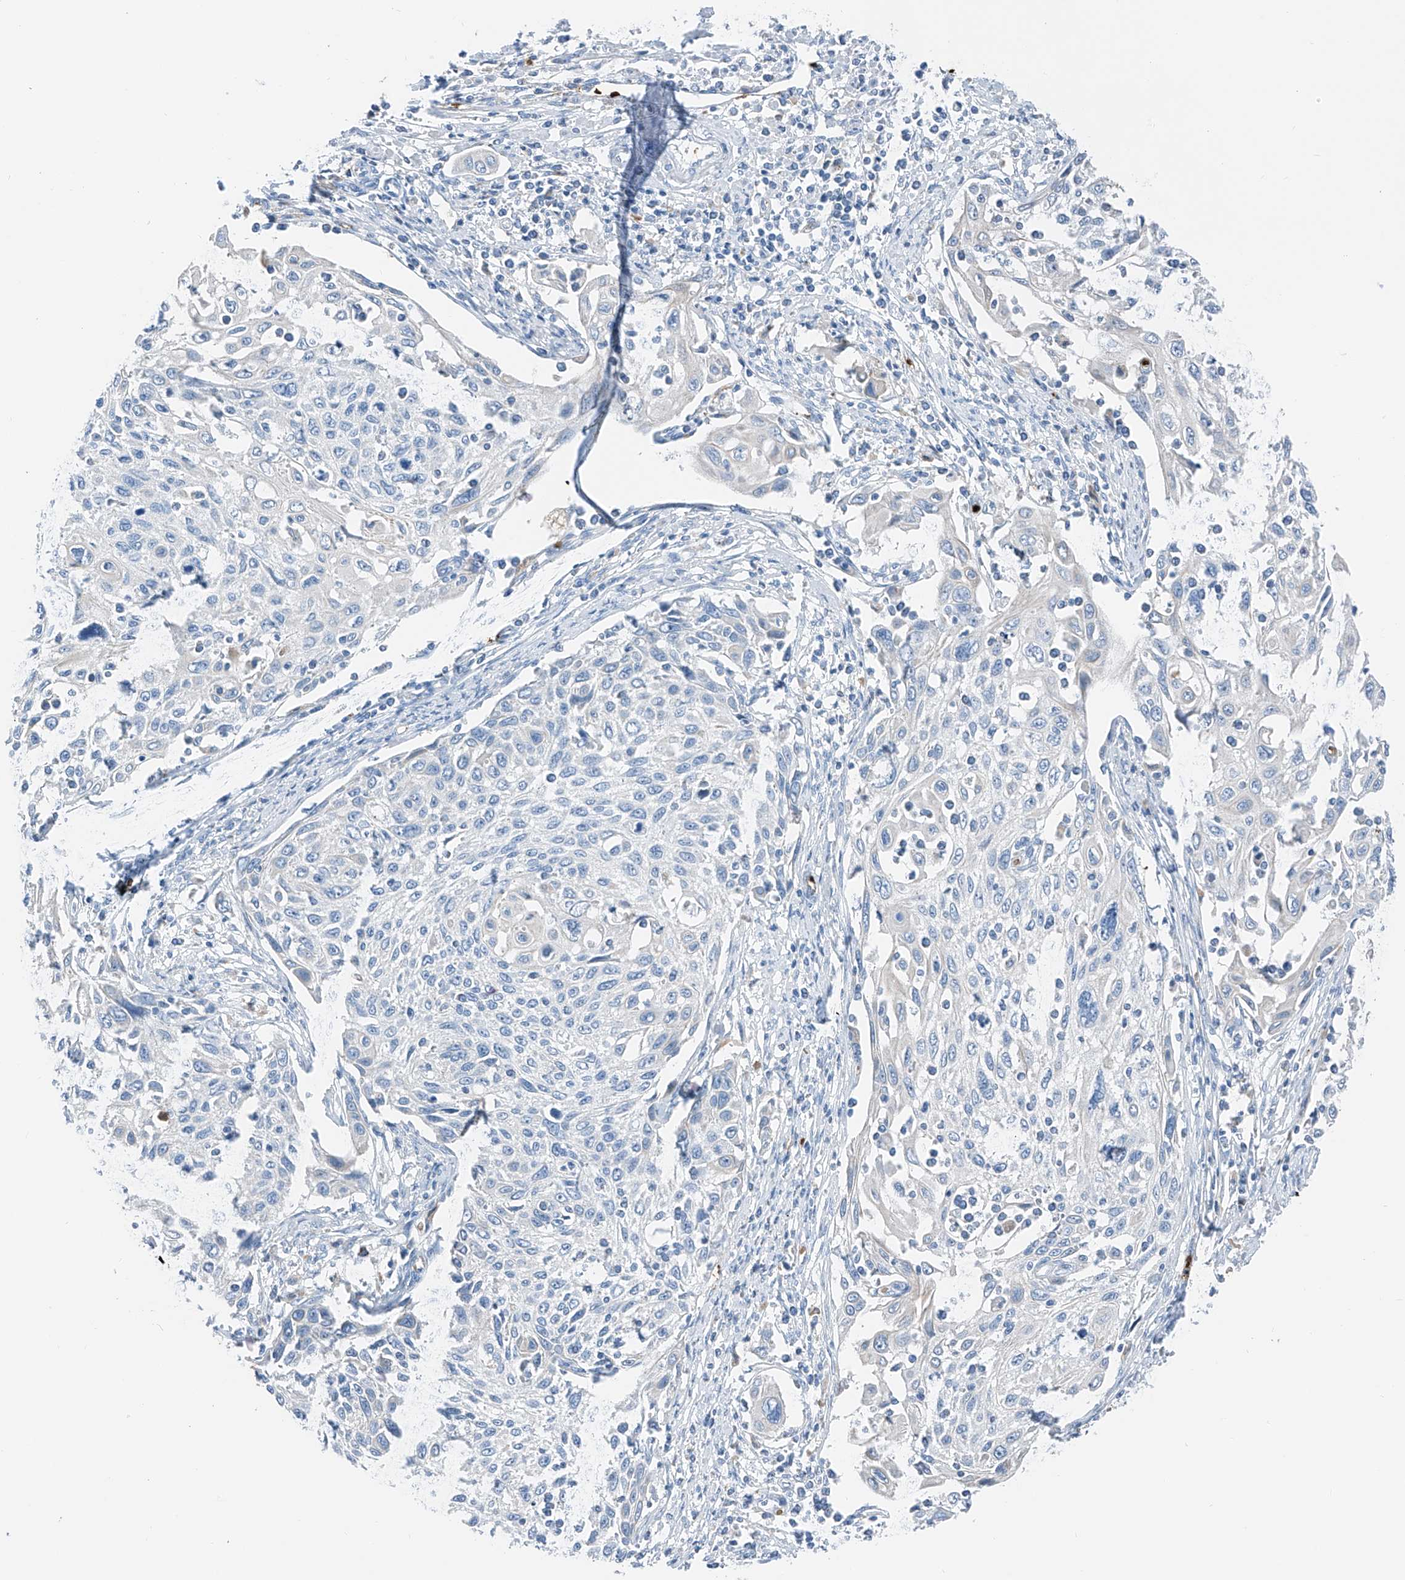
{"staining": {"intensity": "negative", "quantity": "none", "location": "none"}, "tissue": "cervical cancer", "cell_type": "Tumor cells", "image_type": "cancer", "snomed": [{"axis": "morphology", "description": "Squamous cell carcinoma, NOS"}, {"axis": "topography", "description": "Cervix"}], "caption": "Immunohistochemical staining of human cervical cancer (squamous cell carcinoma) demonstrates no significant positivity in tumor cells.", "gene": "PRSS23", "patient": {"sex": "female", "age": 70}}